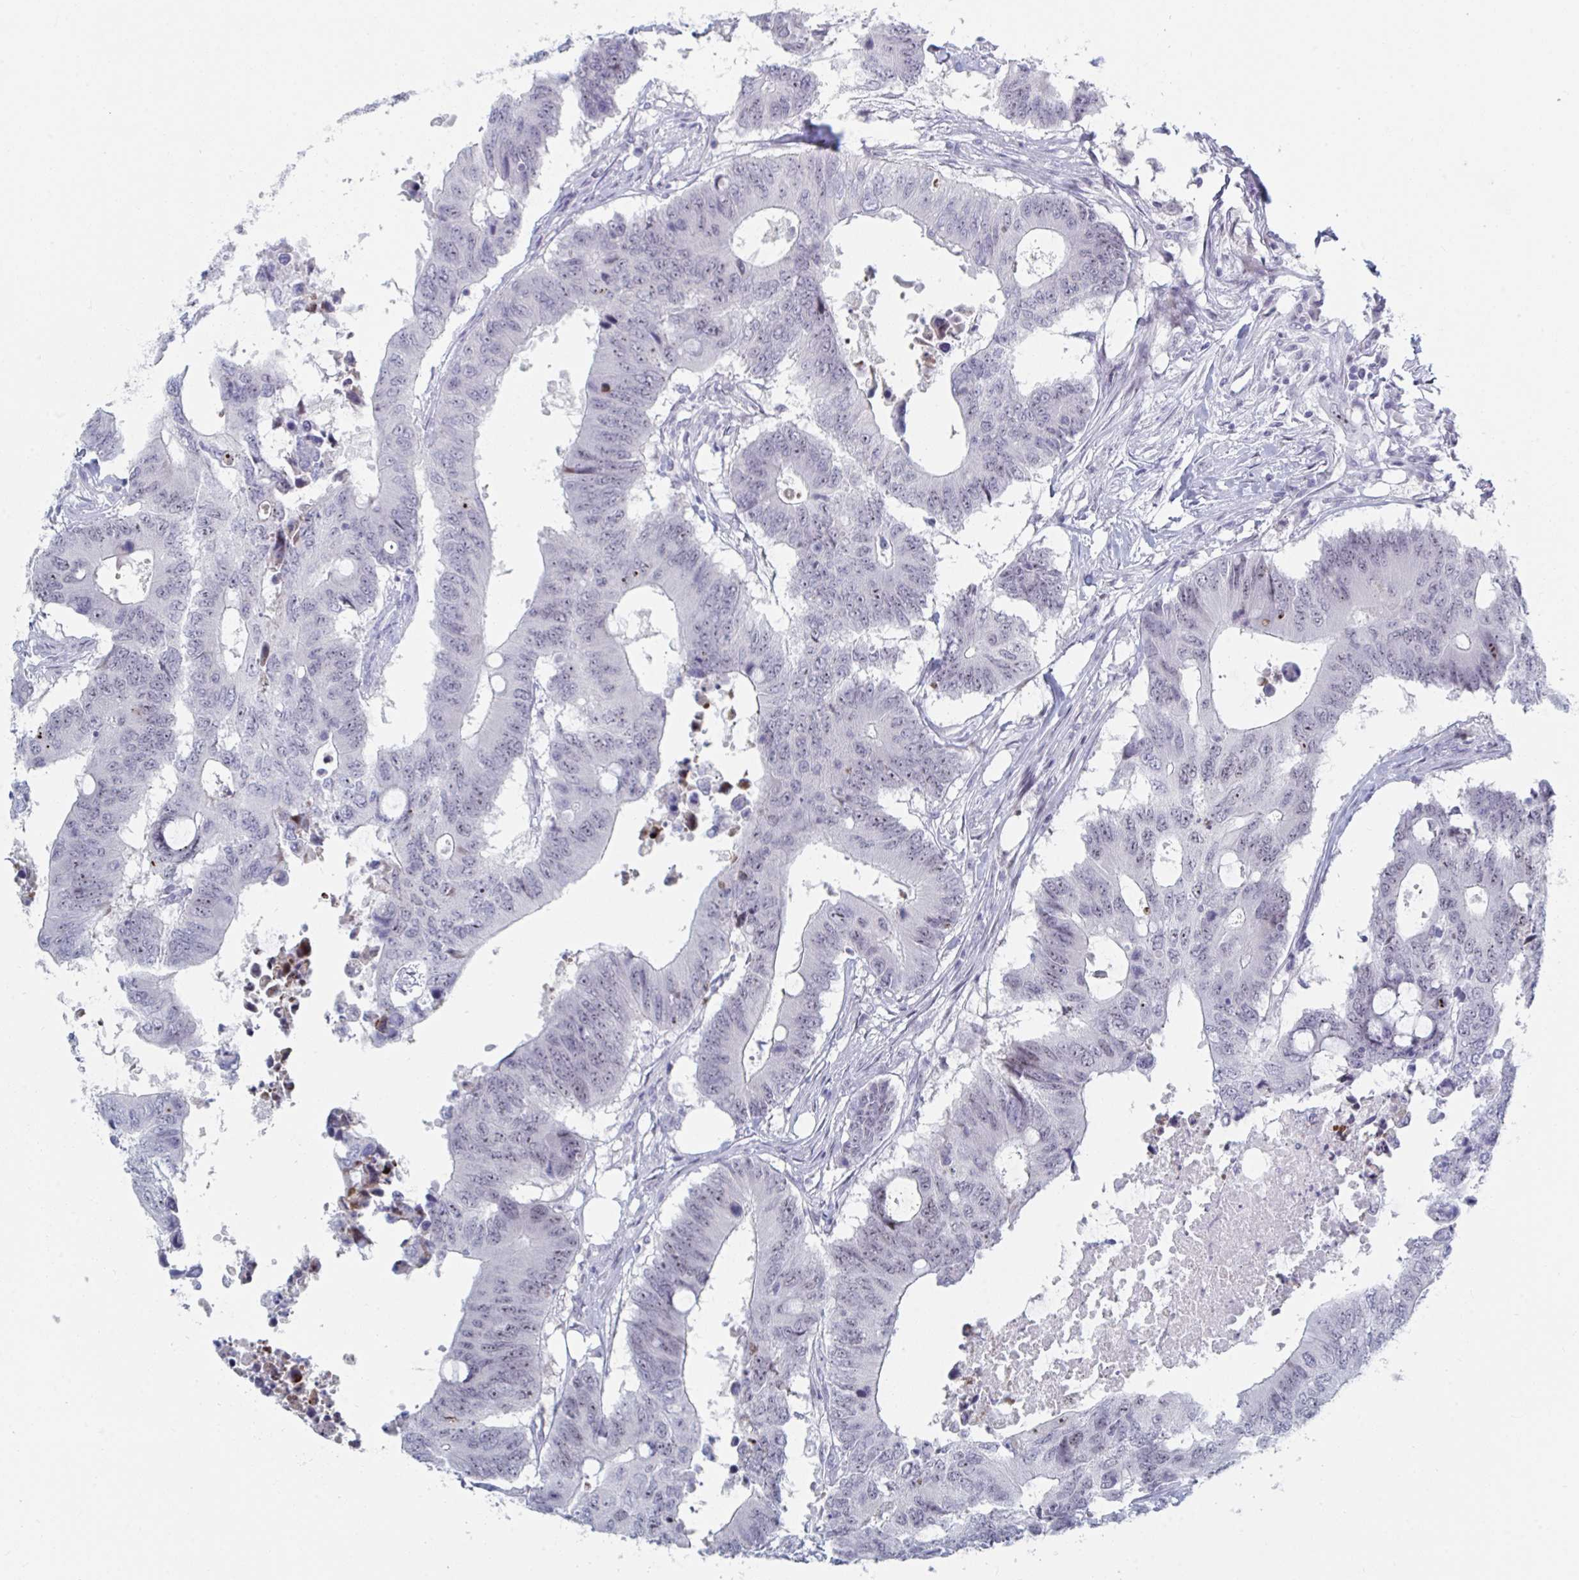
{"staining": {"intensity": "moderate", "quantity": "<25%", "location": "nuclear"}, "tissue": "colorectal cancer", "cell_type": "Tumor cells", "image_type": "cancer", "snomed": [{"axis": "morphology", "description": "Adenocarcinoma, NOS"}, {"axis": "topography", "description": "Colon"}], "caption": "Colorectal adenocarcinoma was stained to show a protein in brown. There is low levels of moderate nuclear expression in about <25% of tumor cells.", "gene": "NR1H2", "patient": {"sex": "male", "age": 71}}